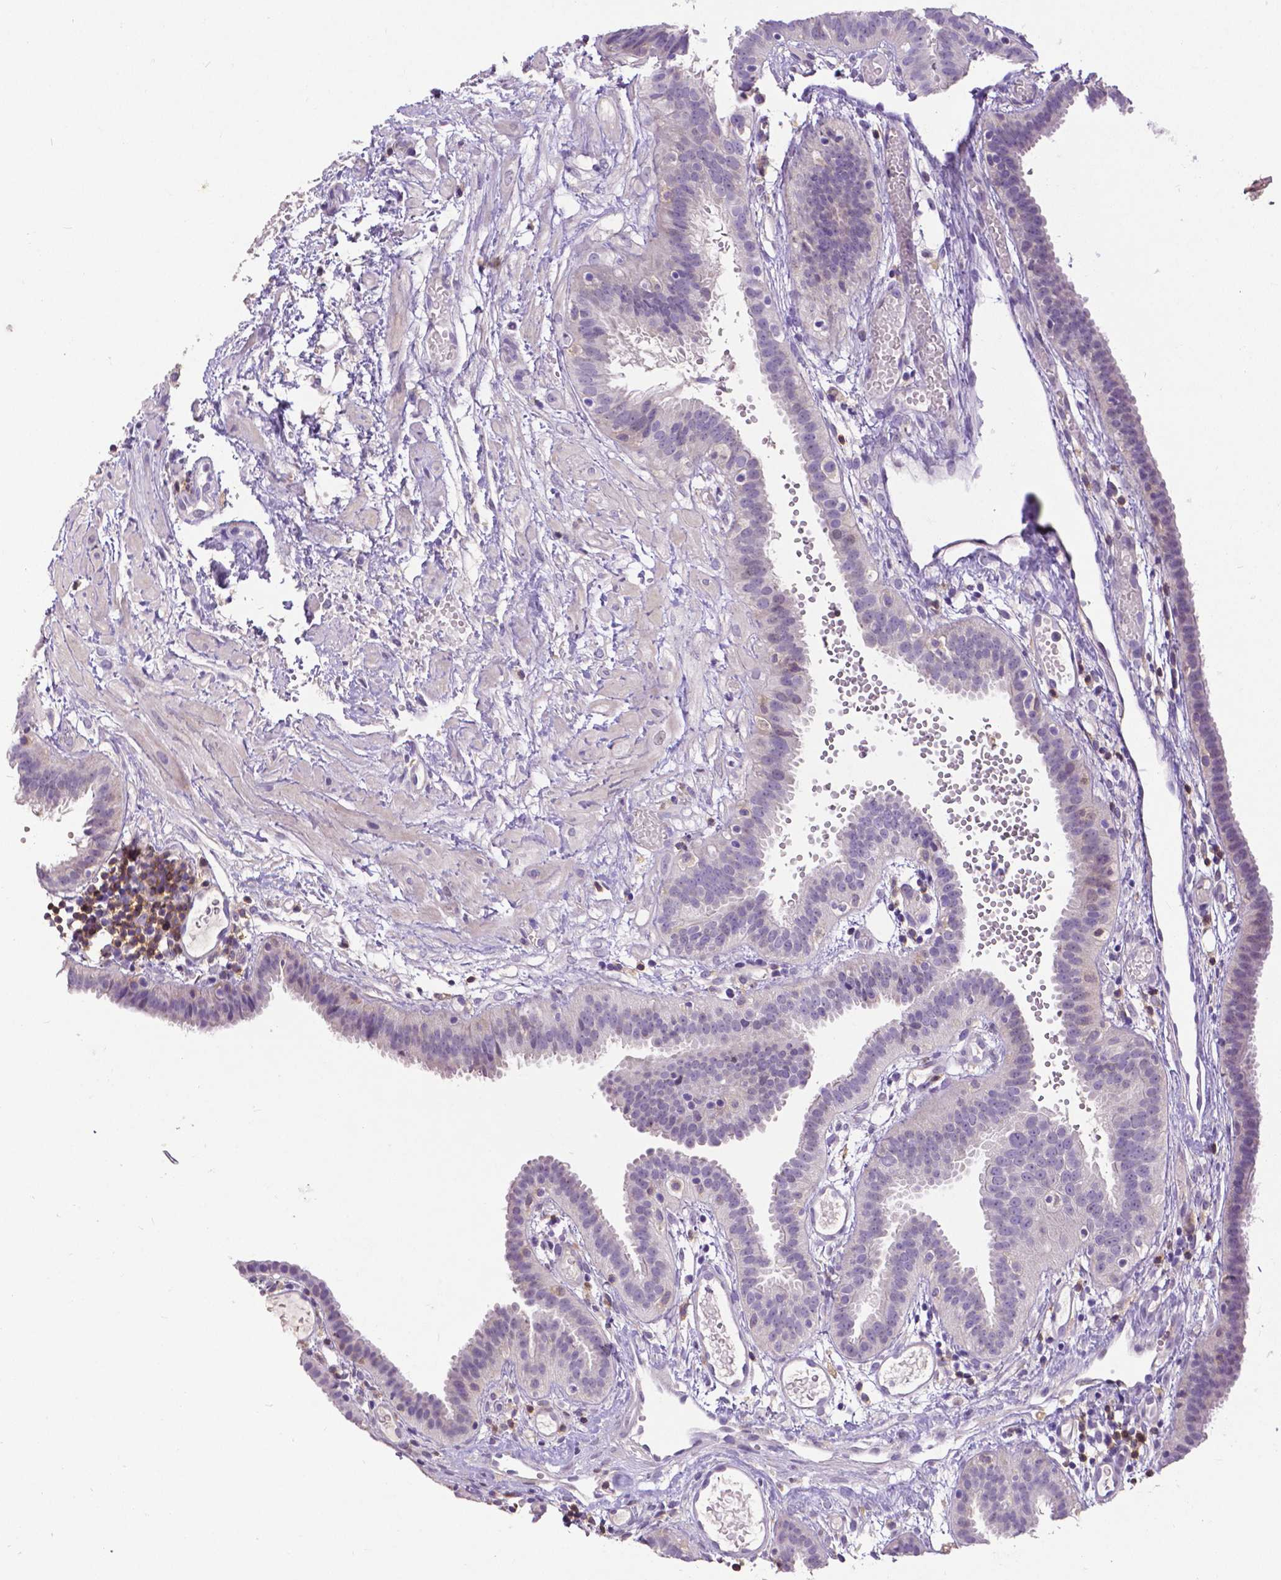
{"staining": {"intensity": "negative", "quantity": "none", "location": "none"}, "tissue": "fallopian tube", "cell_type": "Glandular cells", "image_type": "normal", "snomed": [{"axis": "morphology", "description": "Normal tissue, NOS"}, {"axis": "topography", "description": "Fallopian tube"}], "caption": "High magnification brightfield microscopy of unremarkable fallopian tube stained with DAB (brown) and counterstained with hematoxylin (blue): glandular cells show no significant positivity.", "gene": "CD4", "patient": {"sex": "female", "age": 37}}